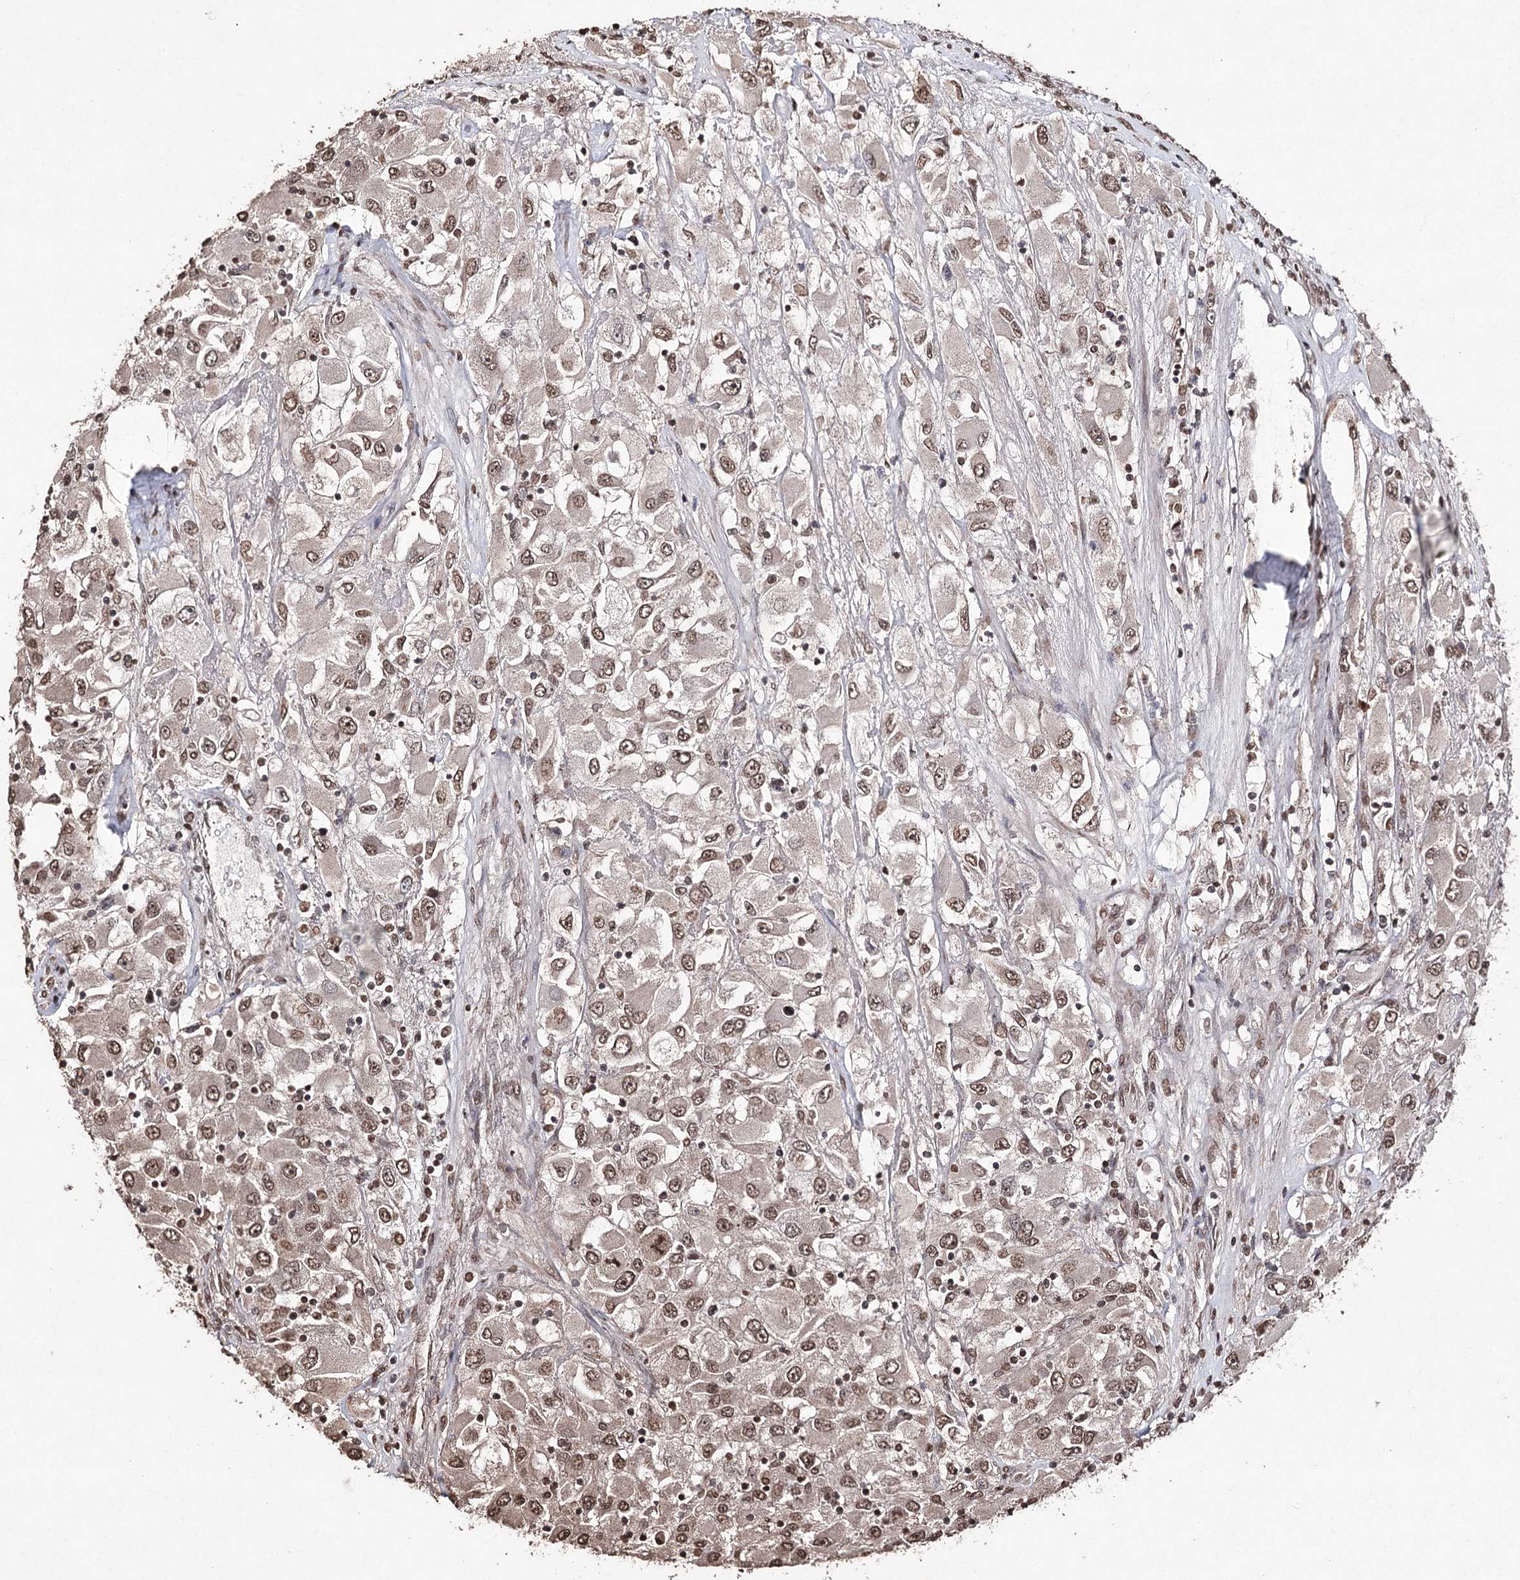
{"staining": {"intensity": "moderate", "quantity": ">75%", "location": "nuclear"}, "tissue": "renal cancer", "cell_type": "Tumor cells", "image_type": "cancer", "snomed": [{"axis": "morphology", "description": "Adenocarcinoma, NOS"}, {"axis": "topography", "description": "Kidney"}], "caption": "Renal adenocarcinoma was stained to show a protein in brown. There is medium levels of moderate nuclear positivity in about >75% of tumor cells.", "gene": "ATG14", "patient": {"sex": "female", "age": 52}}